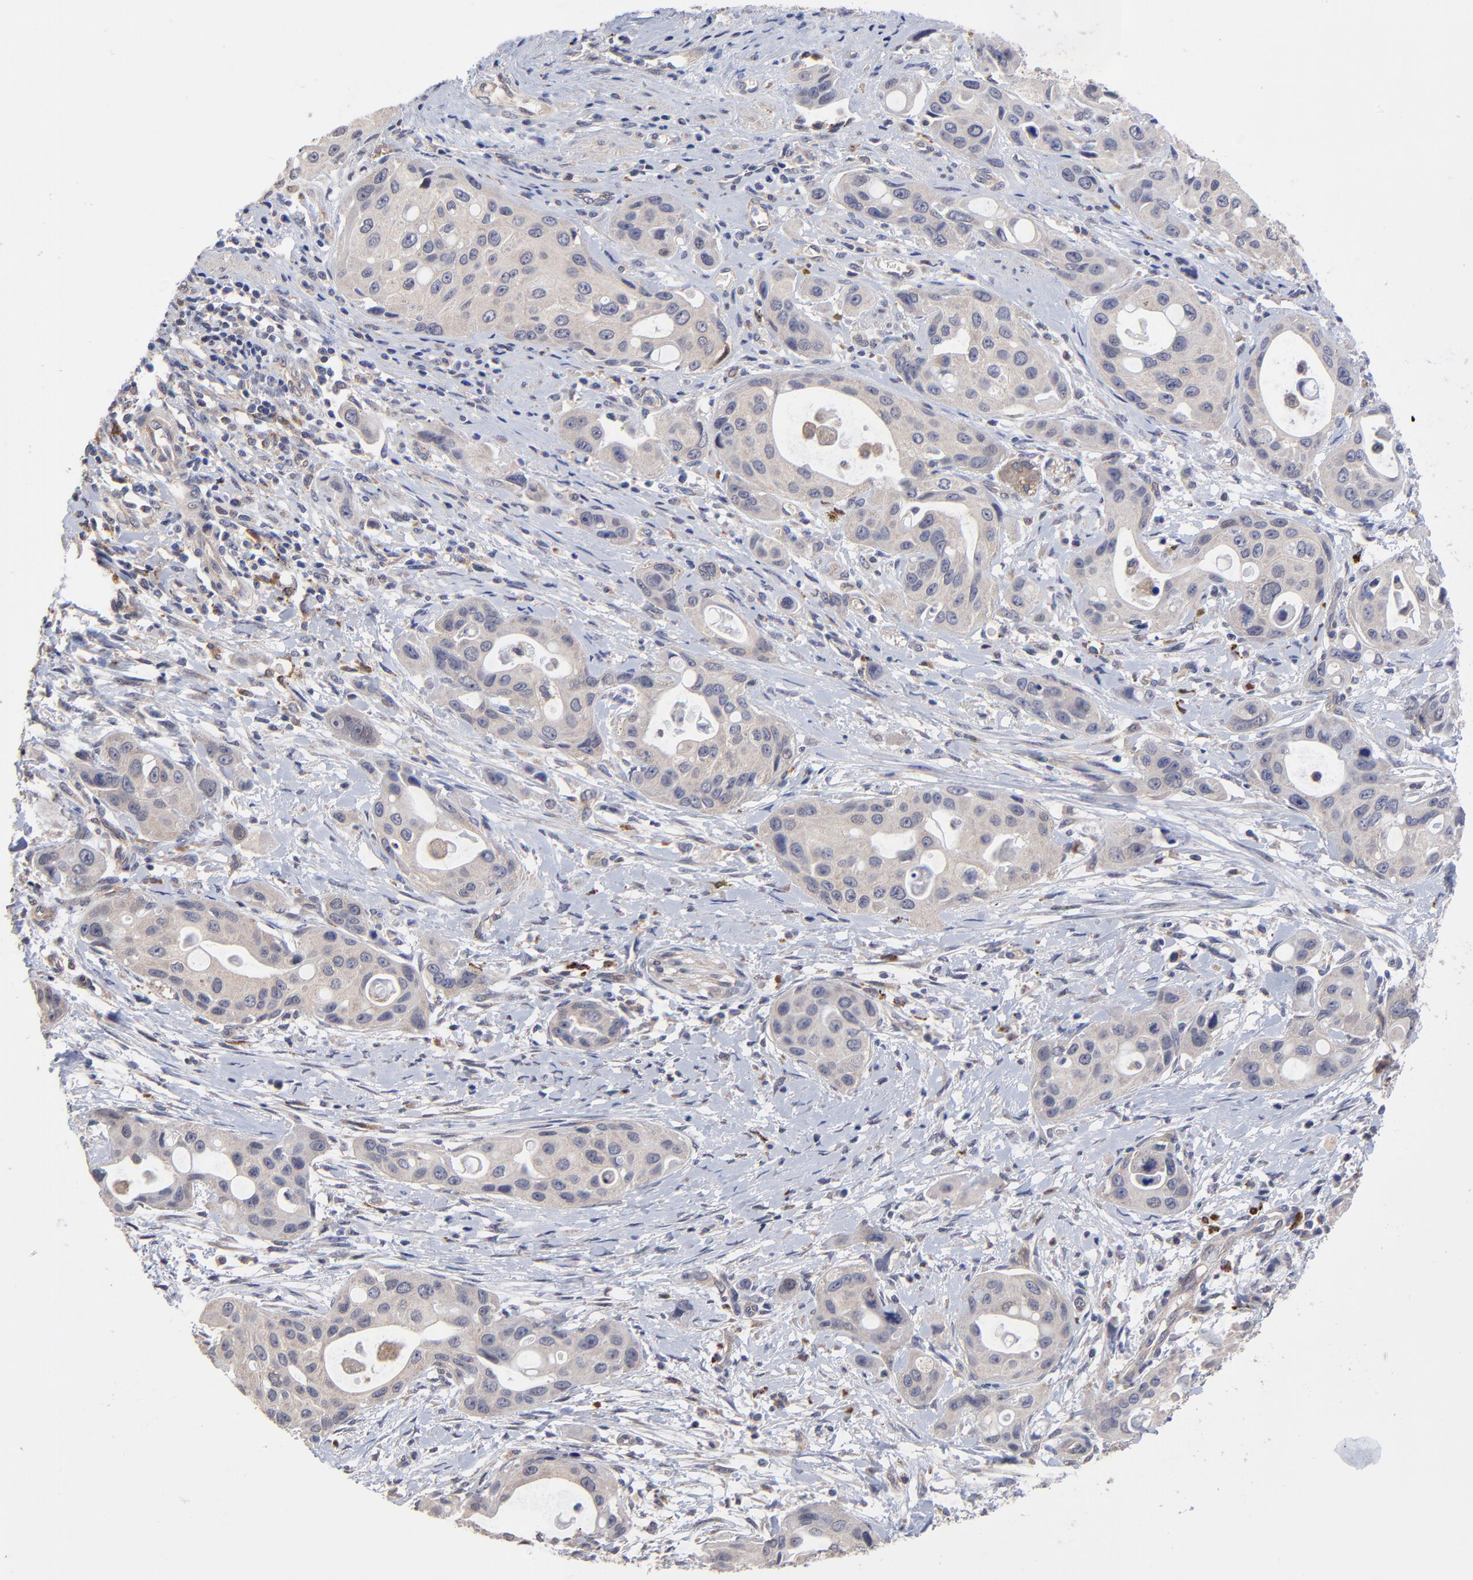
{"staining": {"intensity": "weak", "quantity": "25%-75%", "location": "cytoplasmic/membranous"}, "tissue": "pancreatic cancer", "cell_type": "Tumor cells", "image_type": "cancer", "snomed": [{"axis": "morphology", "description": "Adenocarcinoma, NOS"}, {"axis": "topography", "description": "Pancreas"}], "caption": "This image shows immunohistochemistry (IHC) staining of pancreatic cancer, with low weak cytoplasmic/membranous positivity in approximately 25%-75% of tumor cells.", "gene": "PDE4B", "patient": {"sex": "female", "age": 60}}